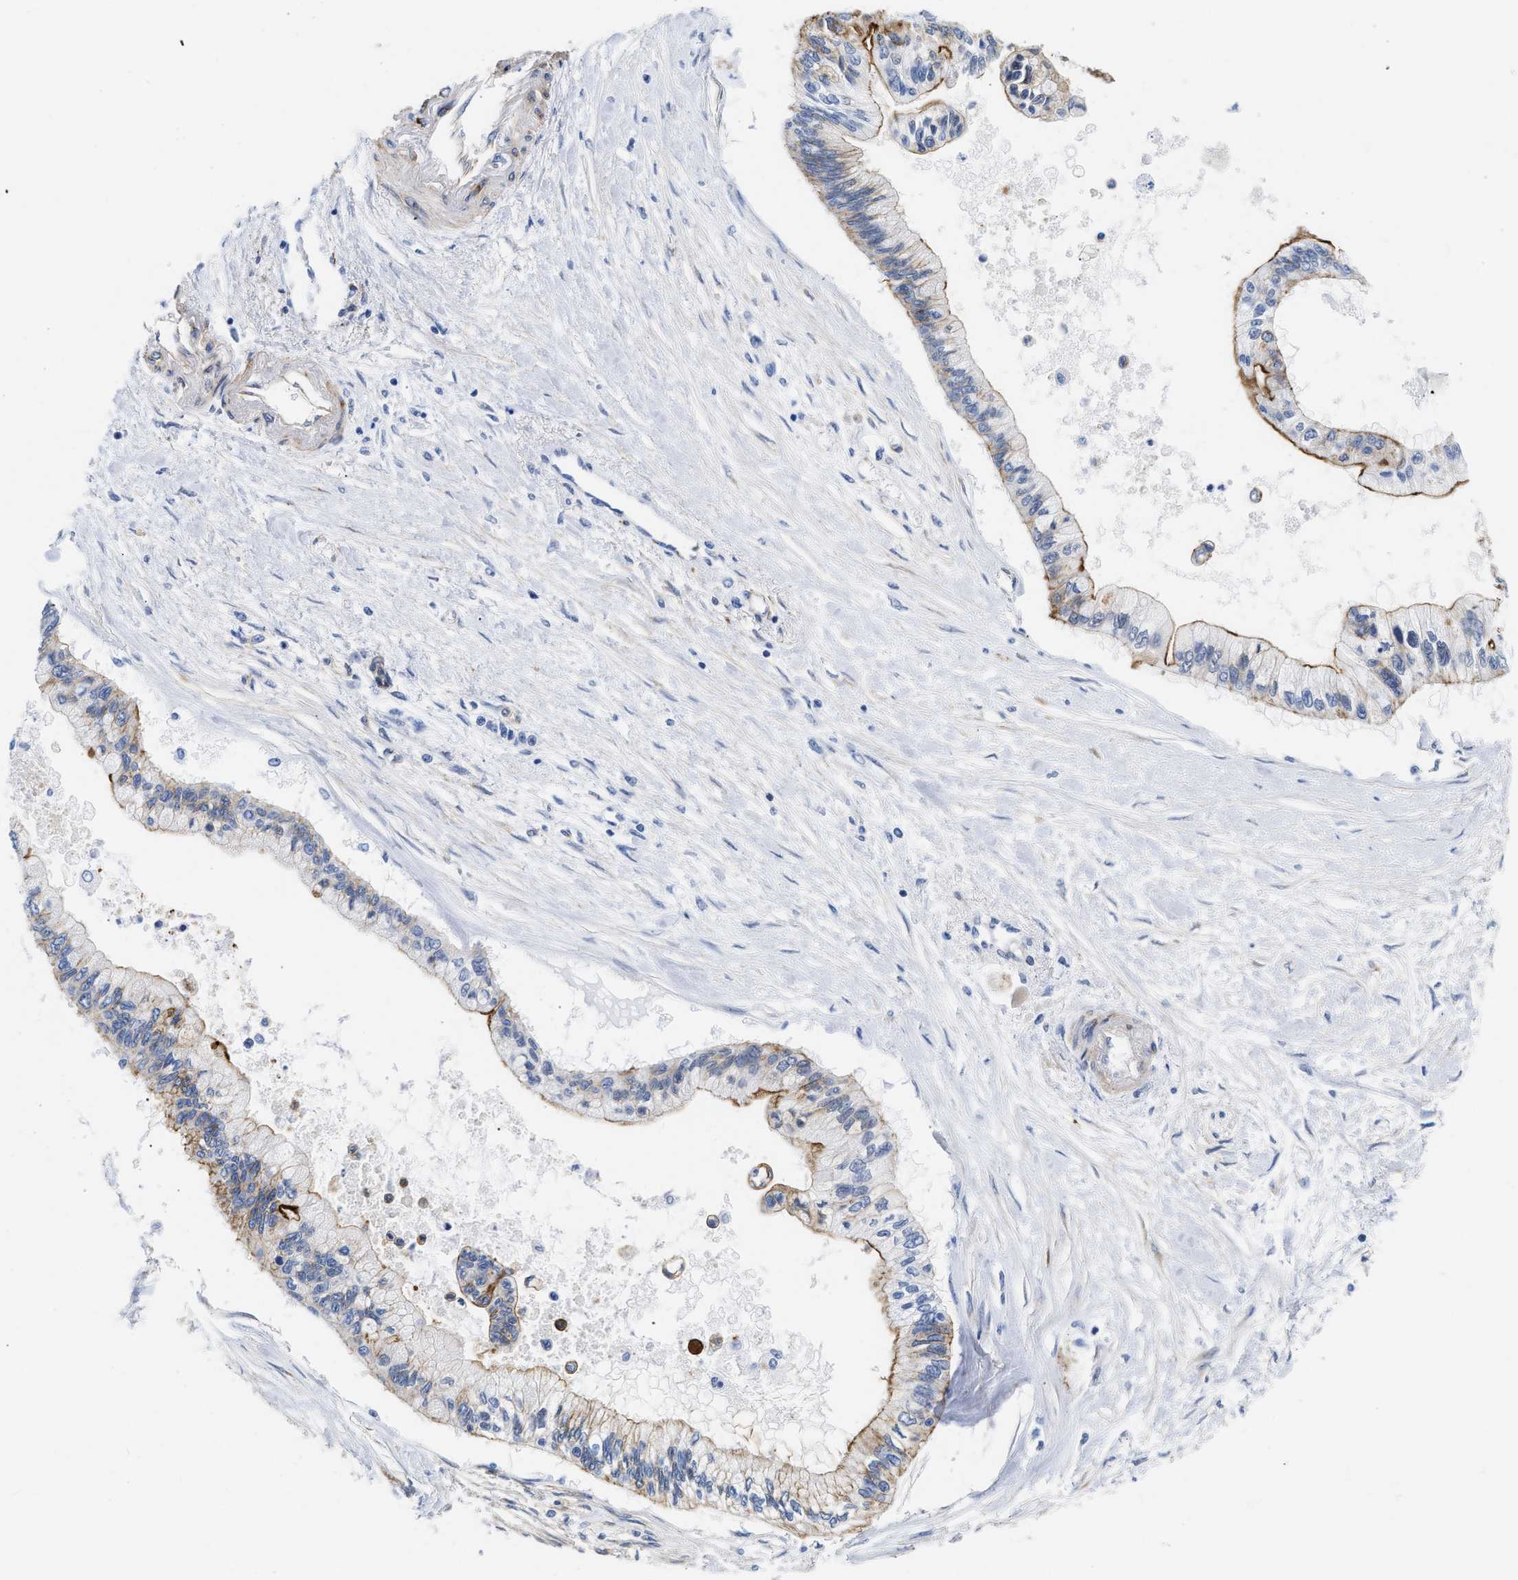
{"staining": {"intensity": "moderate", "quantity": "25%-75%", "location": "cytoplasmic/membranous"}, "tissue": "pancreatic cancer", "cell_type": "Tumor cells", "image_type": "cancer", "snomed": [{"axis": "morphology", "description": "Adenocarcinoma, NOS"}, {"axis": "topography", "description": "Pancreas"}], "caption": "Tumor cells exhibit medium levels of moderate cytoplasmic/membranous positivity in approximately 25%-75% of cells in human pancreatic cancer.", "gene": "TRIM29", "patient": {"sex": "female", "age": 77}}